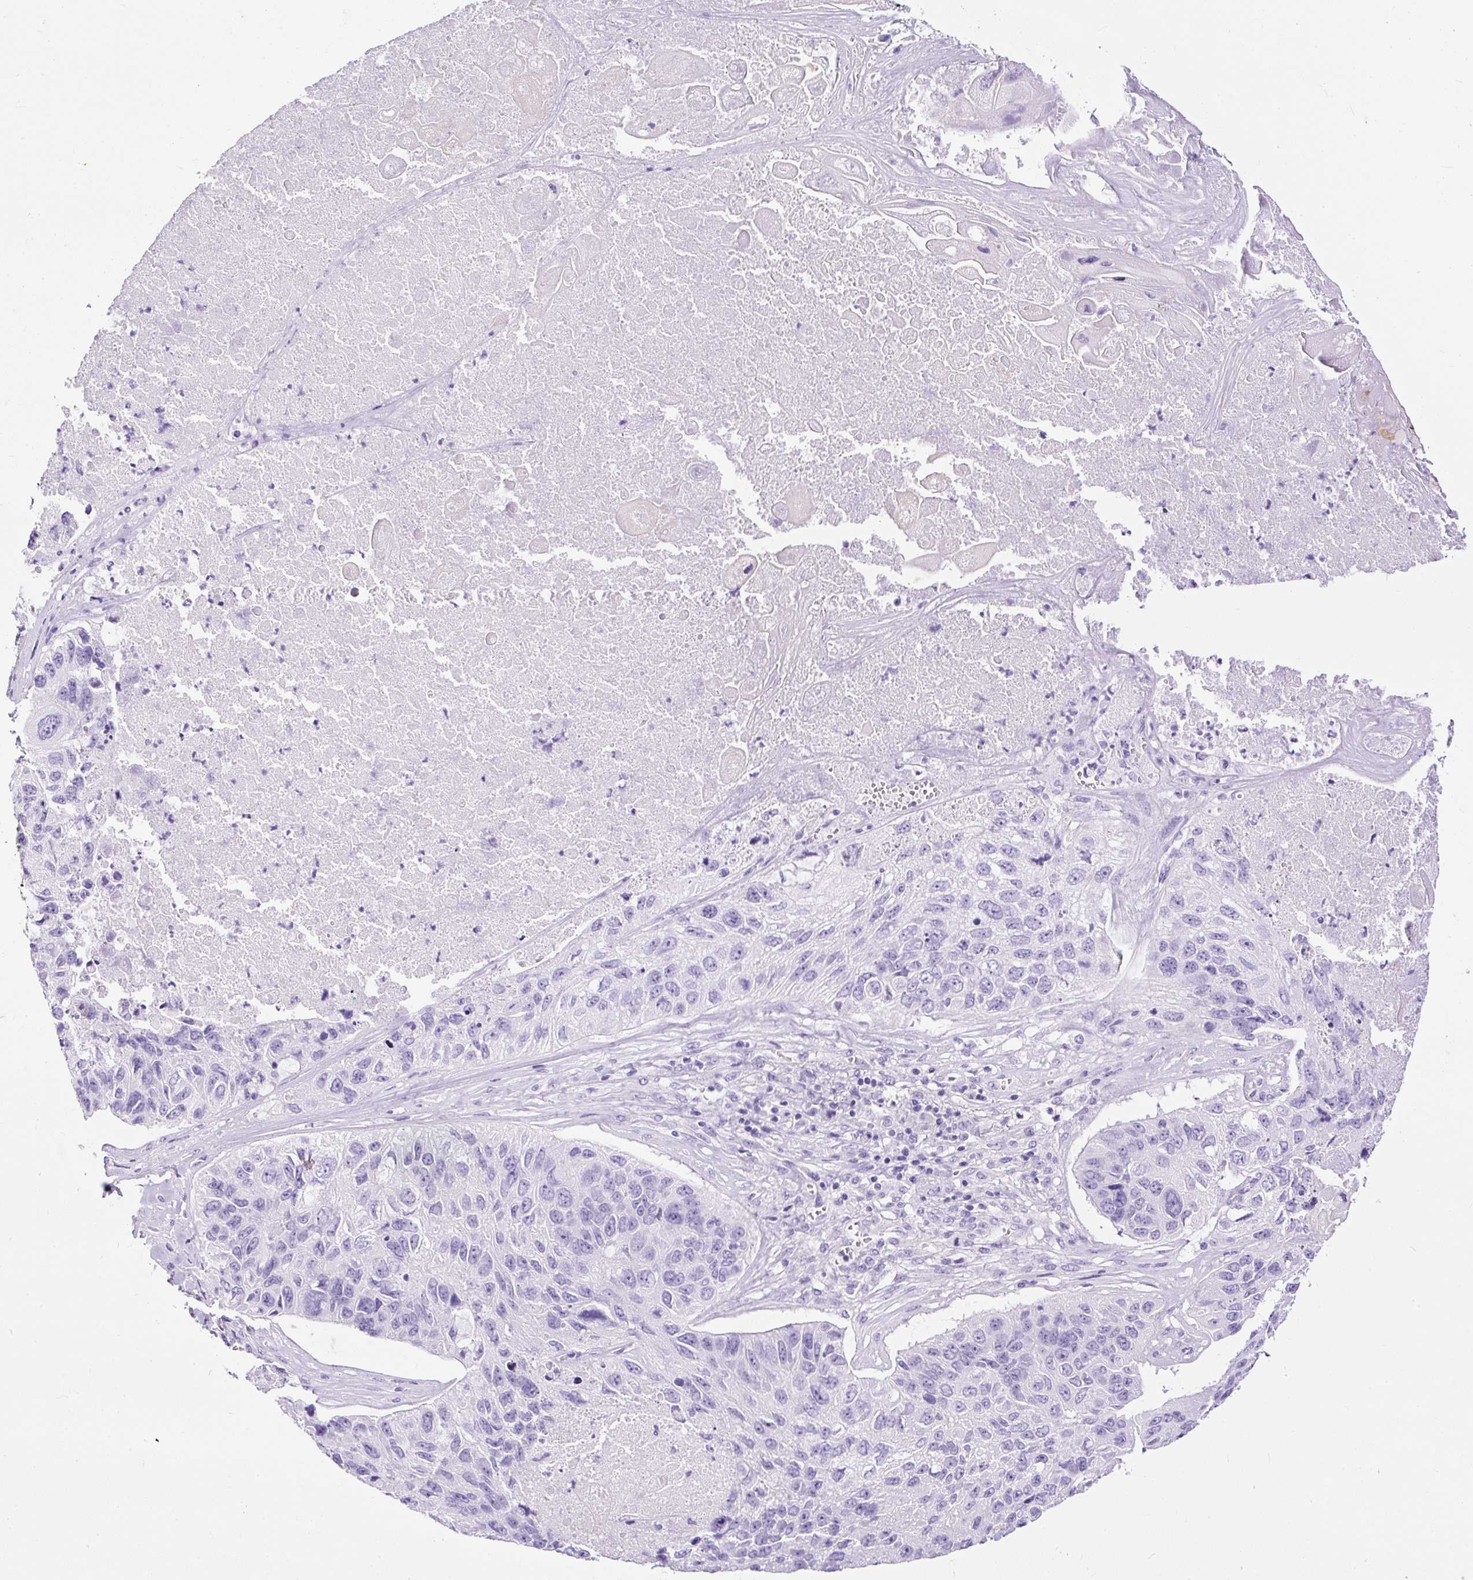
{"staining": {"intensity": "negative", "quantity": "none", "location": "none"}, "tissue": "lung cancer", "cell_type": "Tumor cells", "image_type": "cancer", "snomed": [{"axis": "morphology", "description": "Squamous cell carcinoma, NOS"}, {"axis": "topography", "description": "Lung"}], "caption": "Immunohistochemistry (IHC) of lung cancer (squamous cell carcinoma) demonstrates no positivity in tumor cells. (DAB (3,3'-diaminobenzidine) IHC visualized using brightfield microscopy, high magnification).", "gene": "STOX2", "patient": {"sex": "male", "age": 61}}